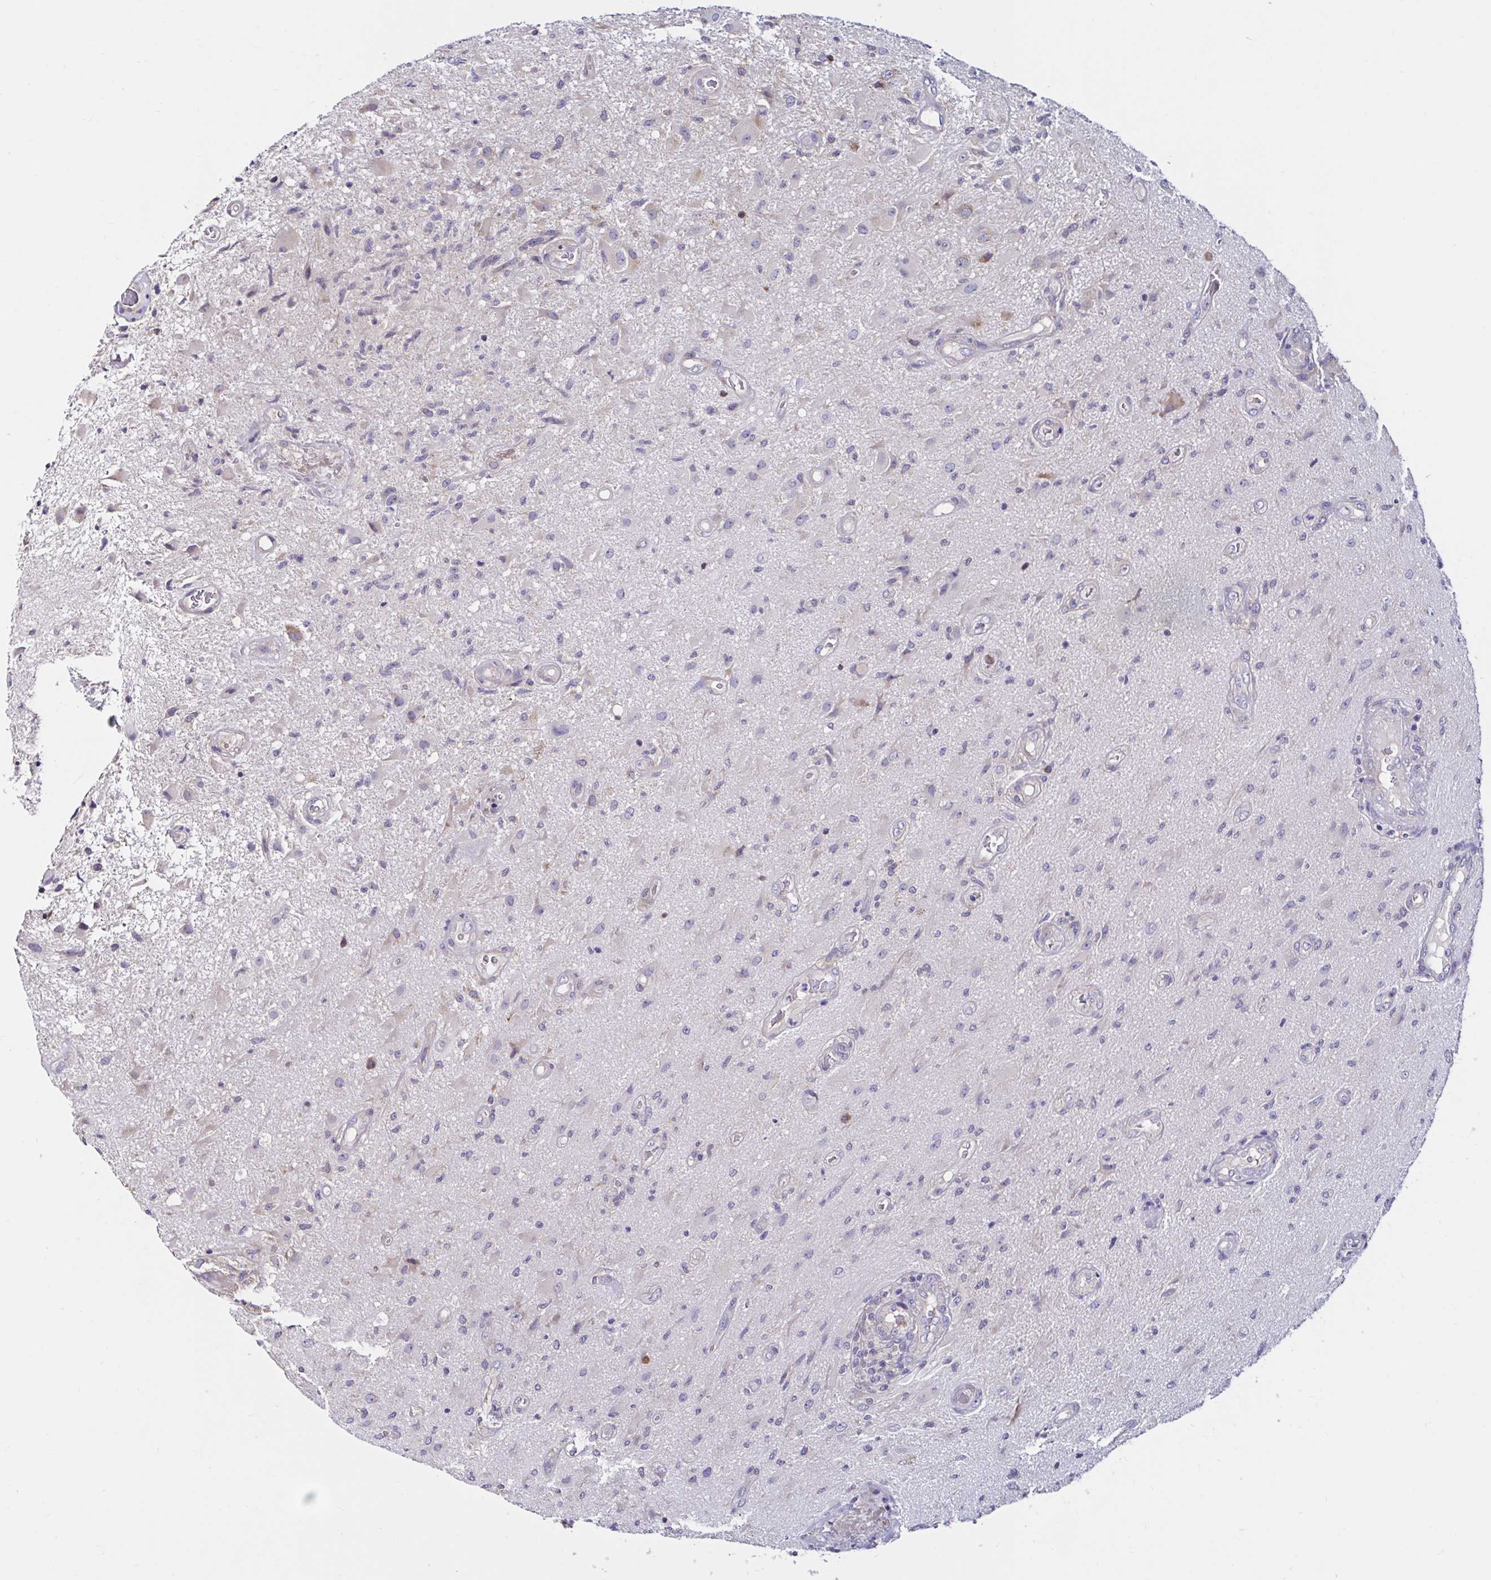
{"staining": {"intensity": "negative", "quantity": "none", "location": "none"}, "tissue": "glioma", "cell_type": "Tumor cells", "image_type": "cancer", "snomed": [{"axis": "morphology", "description": "Glioma, malignant, High grade"}, {"axis": "topography", "description": "Brain"}], "caption": "IHC of glioma shows no expression in tumor cells.", "gene": "VSIG2", "patient": {"sex": "male", "age": 67}}